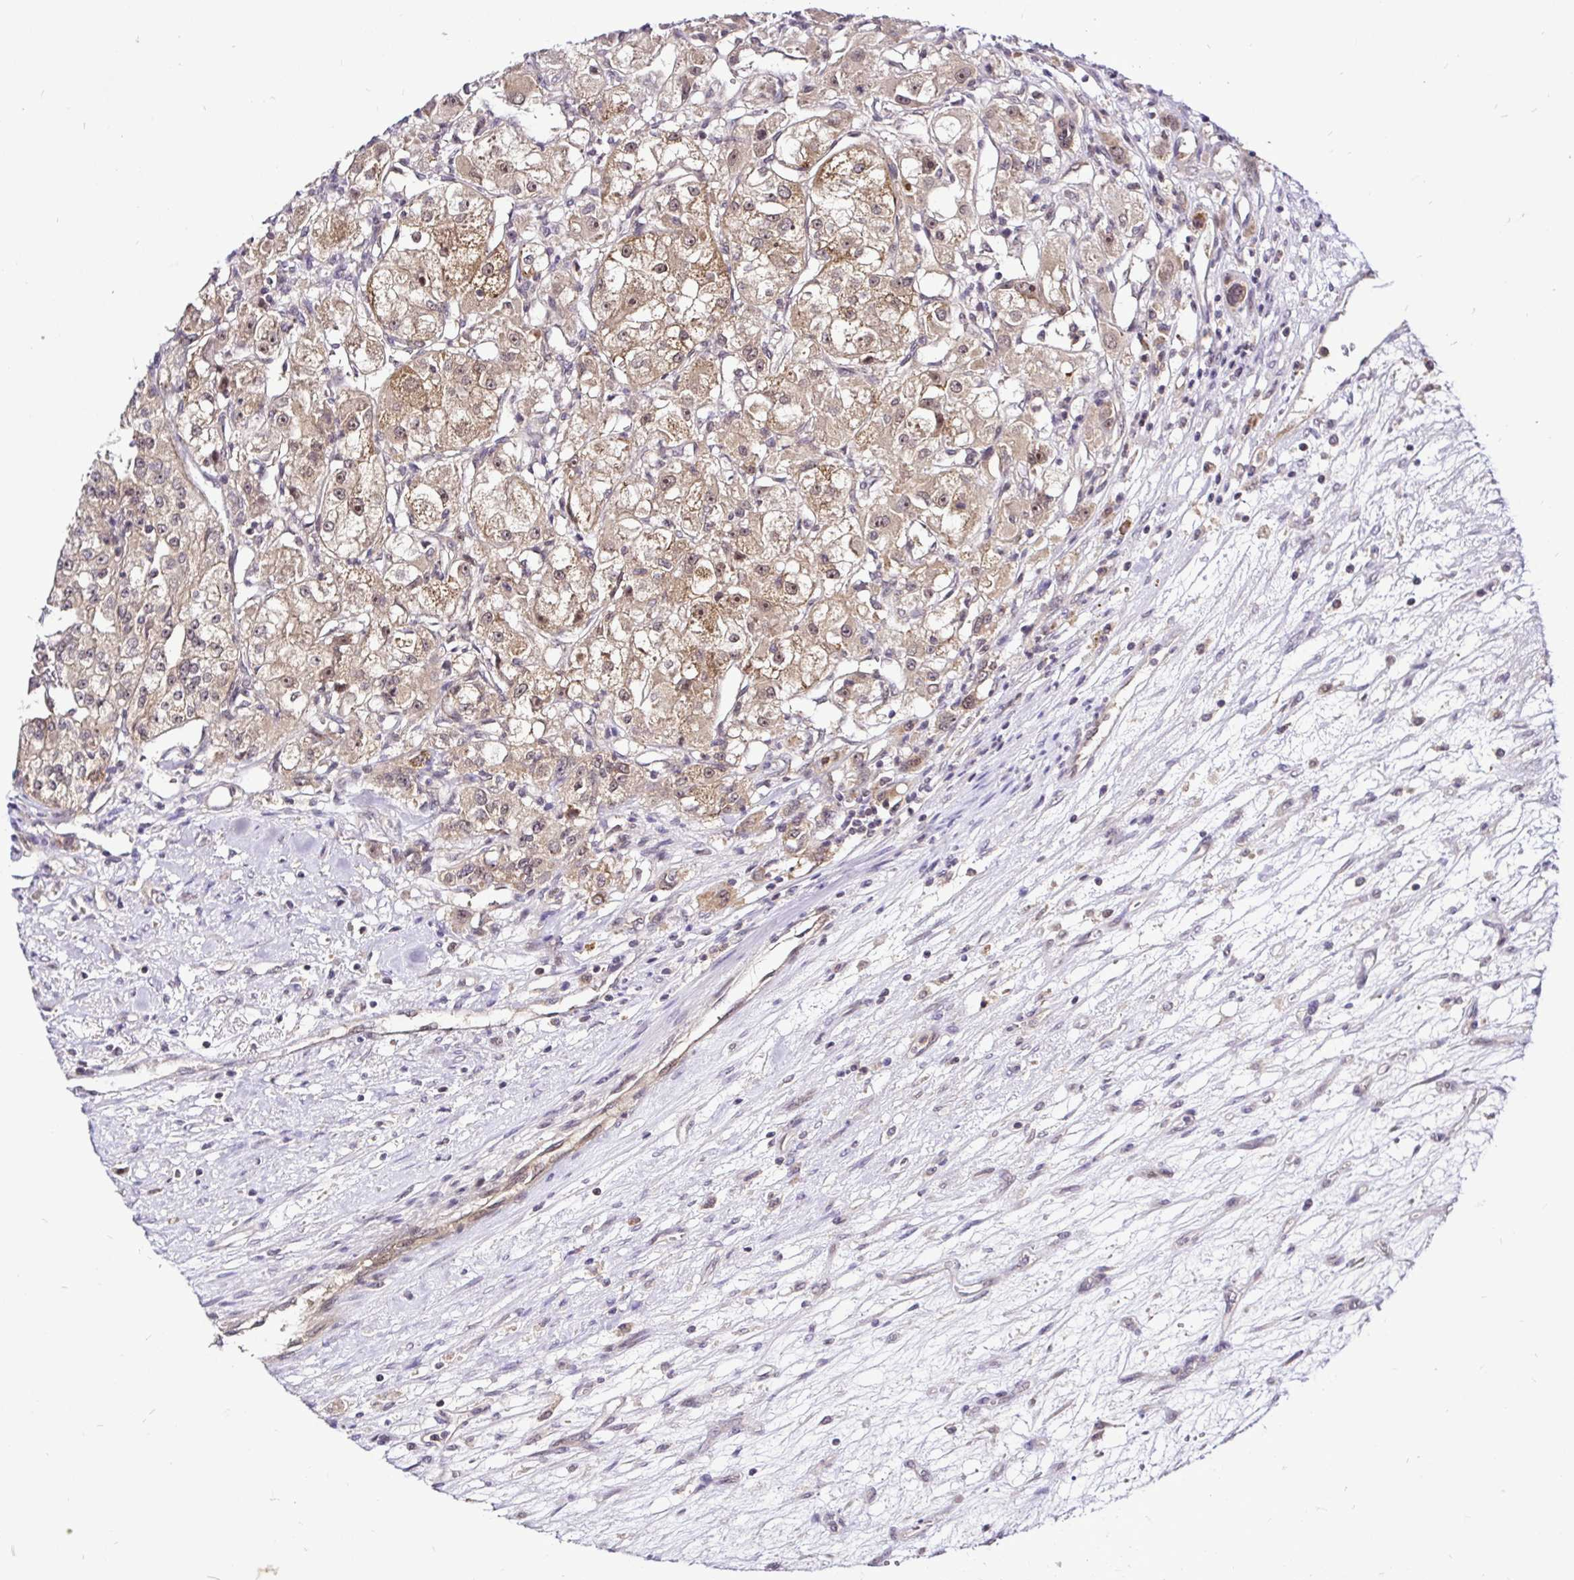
{"staining": {"intensity": "moderate", "quantity": ">75%", "location": "cytoplasmic/membranous"}, "tissue": "renal cancer", "cell_type": "Tumor cells", "image_type": "cancer", "snomed": [{"axis": "morphology", "description": "Adenocarcinoma, NOS"}, {"axis": "topography", "description": "Kidney"}], "caption": "IHC (DAB) staining of human adenocarcinoma (renal) displays moderate cytoplasmic/membranous protein staining in about >75% of tumor cells.", "gene": "UBE2M", "patient": {"sex": "female", "age": 63}}